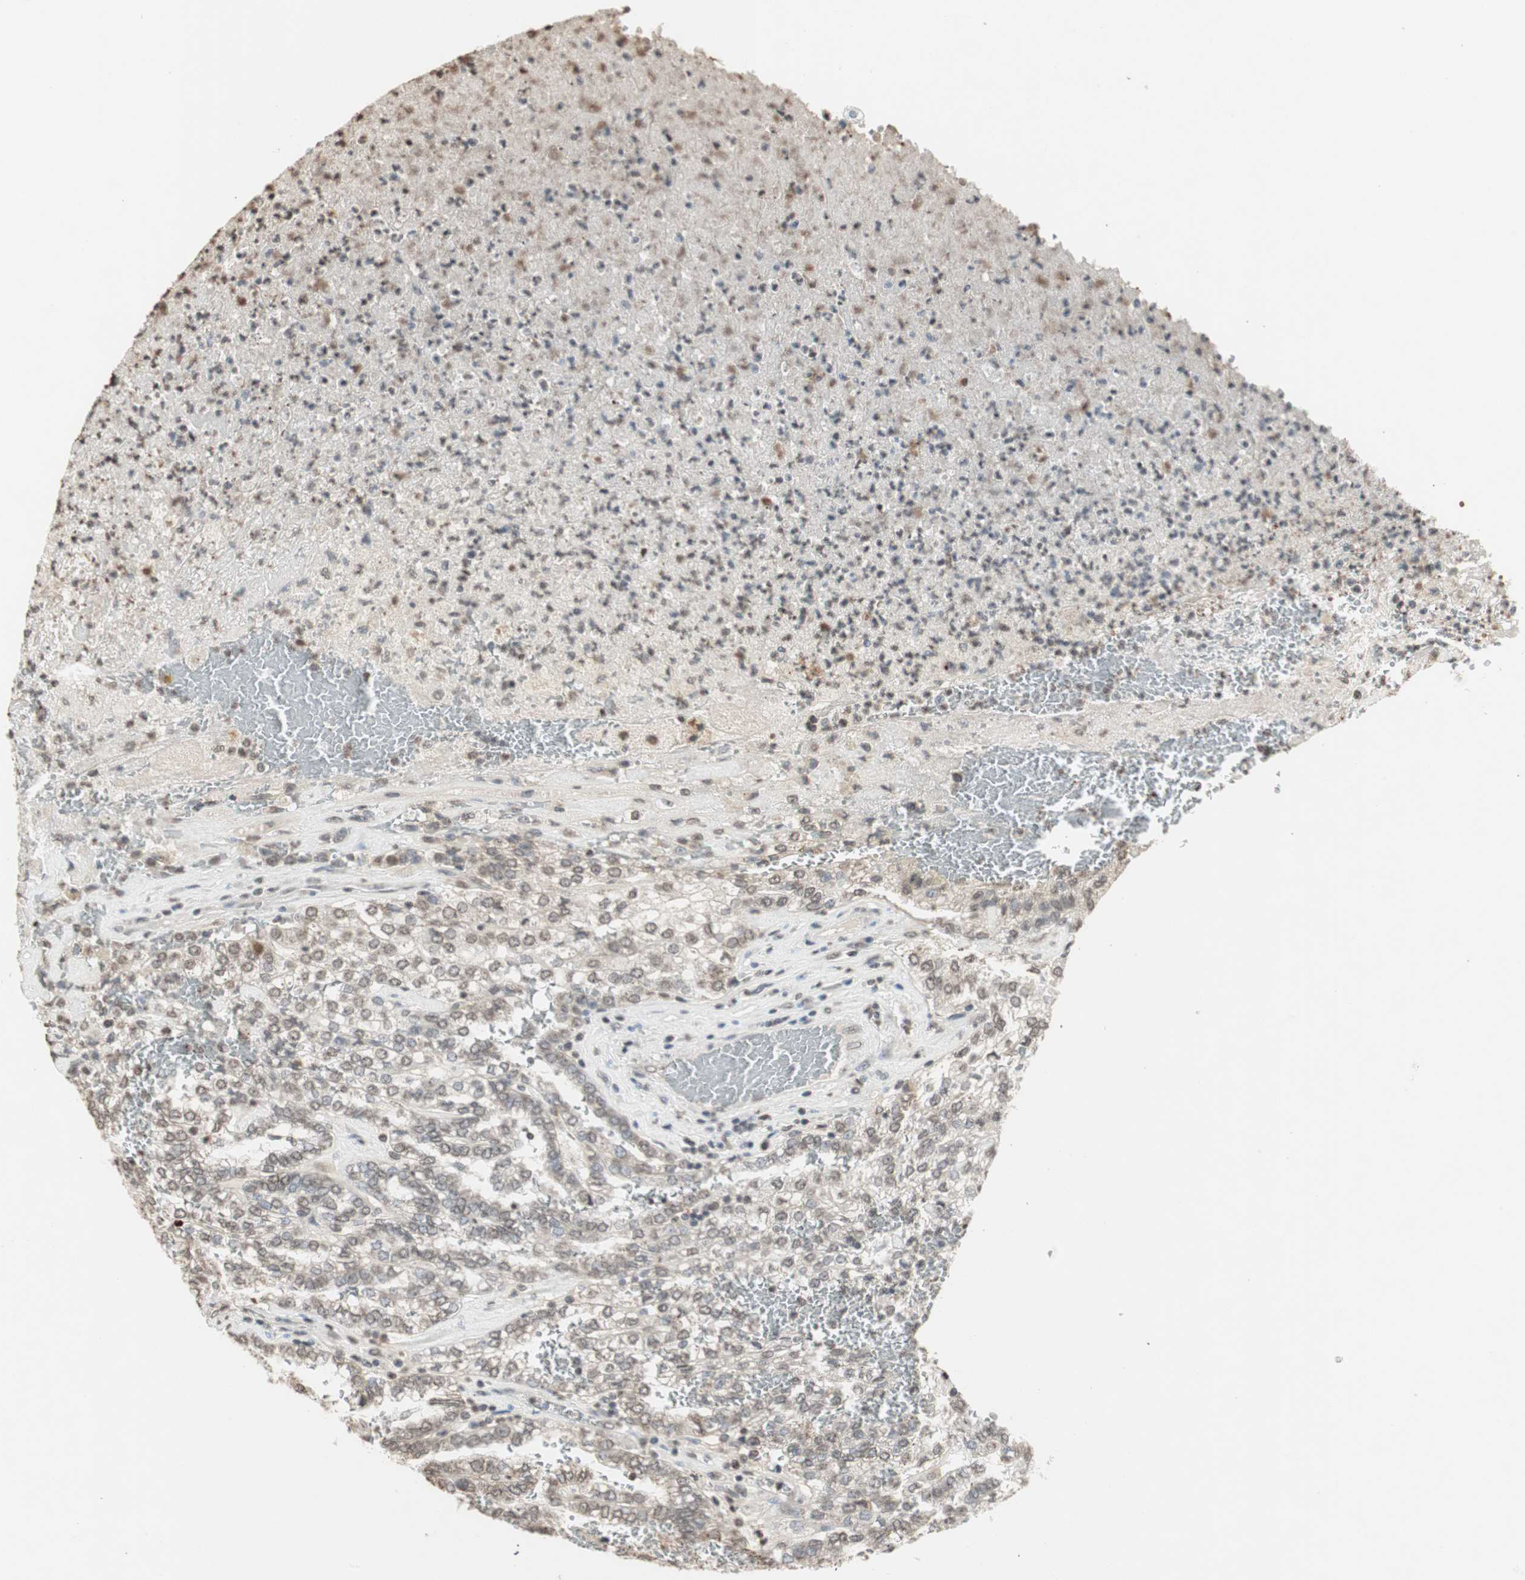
{"staining": {"intensity": "weak", "quantity": "25%-75%", "location": "nuclear"}, "tissue": "renal cancer", "cell_type": "Tumor cells", "image_type": "cancer", "snomed": [{"axis": "morphology", "description": "Inflammation, NOS"}, {"axis": "morphology", "description": "Adenocarcinoma, NOS"}, {"axis": "topography", "description": "Kidney"}], "caption": "The histopathology image exhibits a brown stain indicating the presence of a protein in the nuclear of tumor cells in renal cancer. The staining is performed using DAB (3,3'-diaminobenzidine) brown chromogen to label protein expression. The nuclei are counter-stained blue using hematoxylin.", "gene": "PRELID1", "patient": {"sex": "male", "age": 68}}